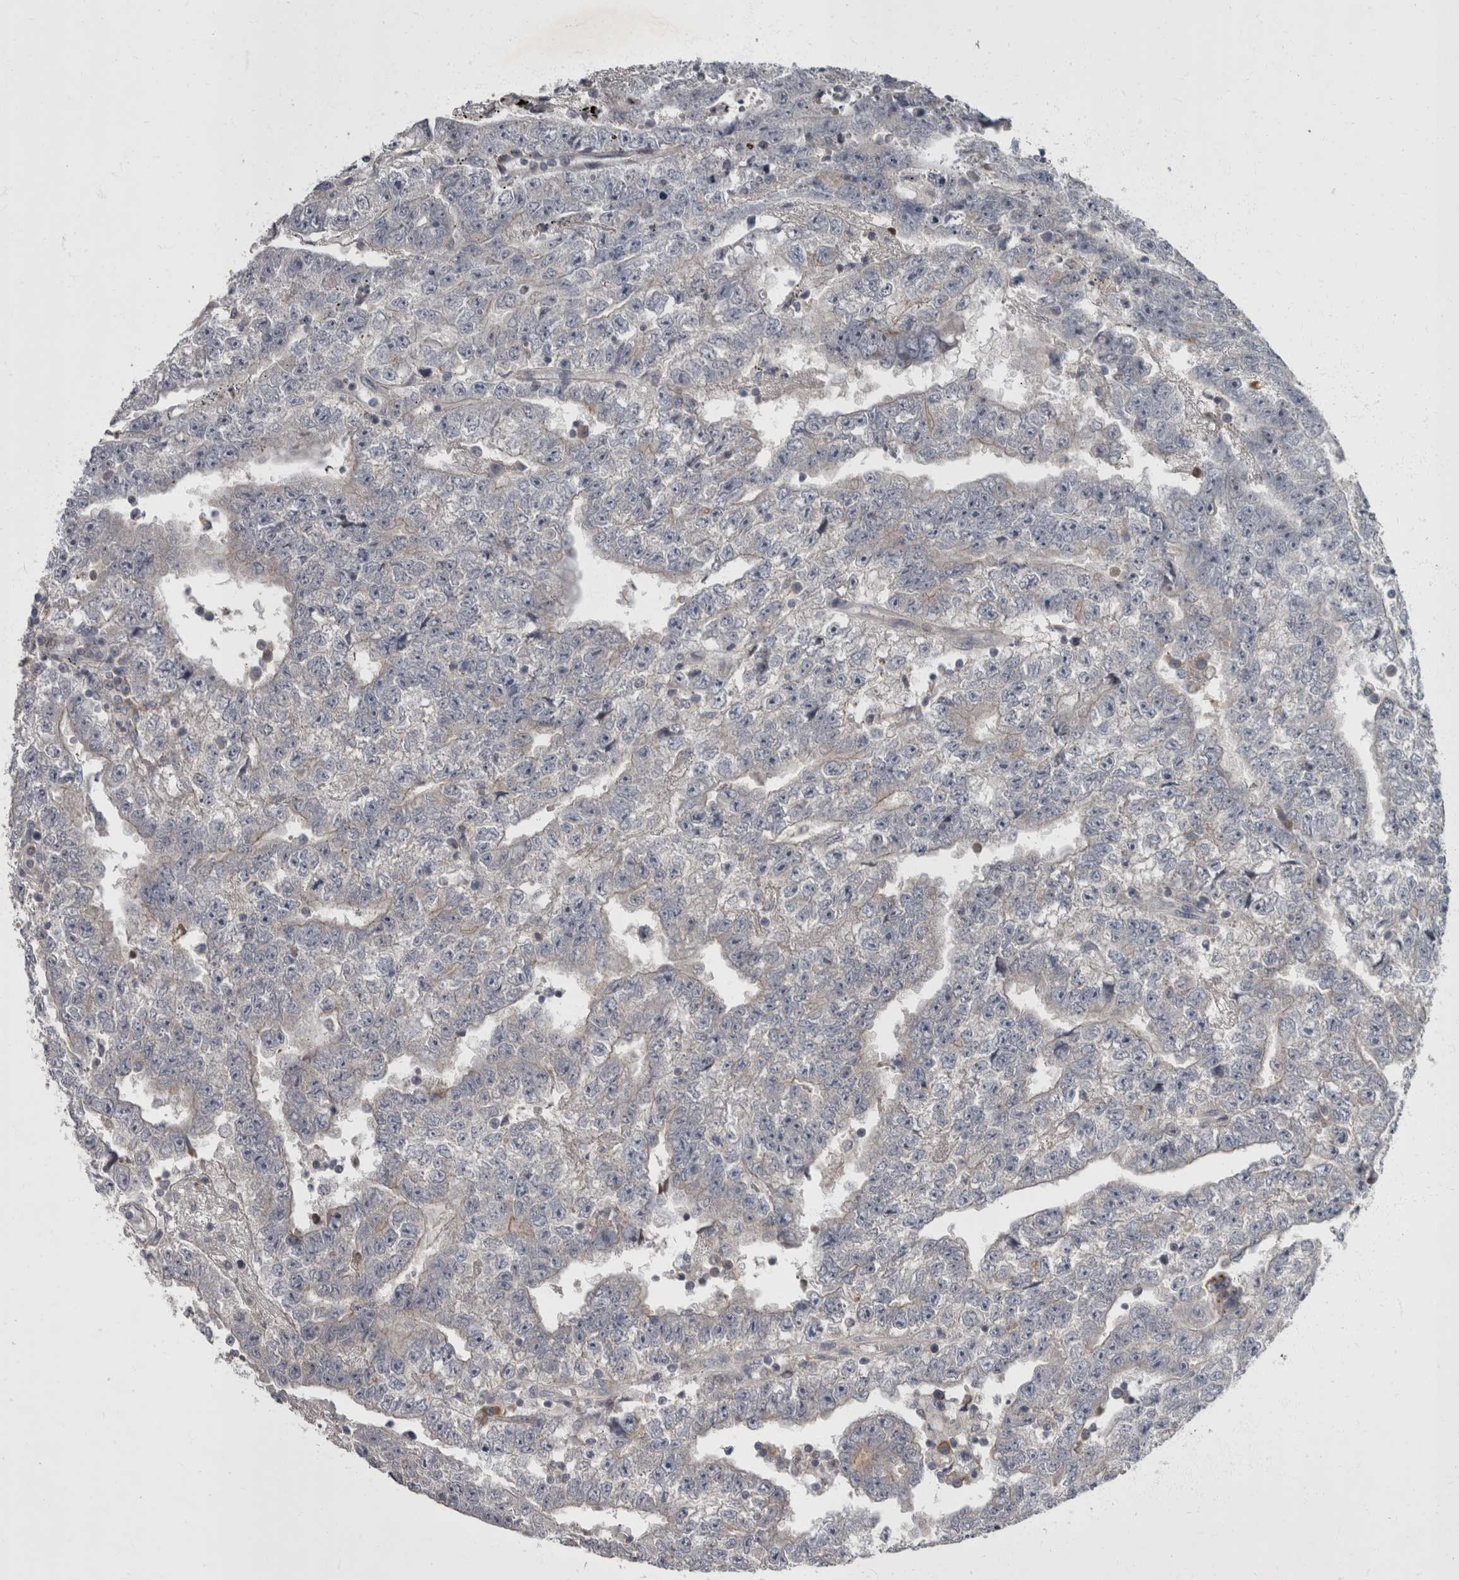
{"staining": {"intensity": "negative", "quantity": "none", "location": "none"}, "tissue": "testis cancer", "cell_type": "Tumor cells", "image_type": "cancer", "snomed": [{"axis": "morphology", "description": "Carcinoma, Embryonal, NOS"}, {"axis": "topography", "description": "Testis"}], "caption": "This histopathology image is of testis cancer stained with immunohistochemistry (IHC) to label a protein in brown with the nuclei are counter-stained blue. There is no expression in tumor cells.", "gene": "CDC42BPG", "patient": {"sex": "male", "age": 25}}